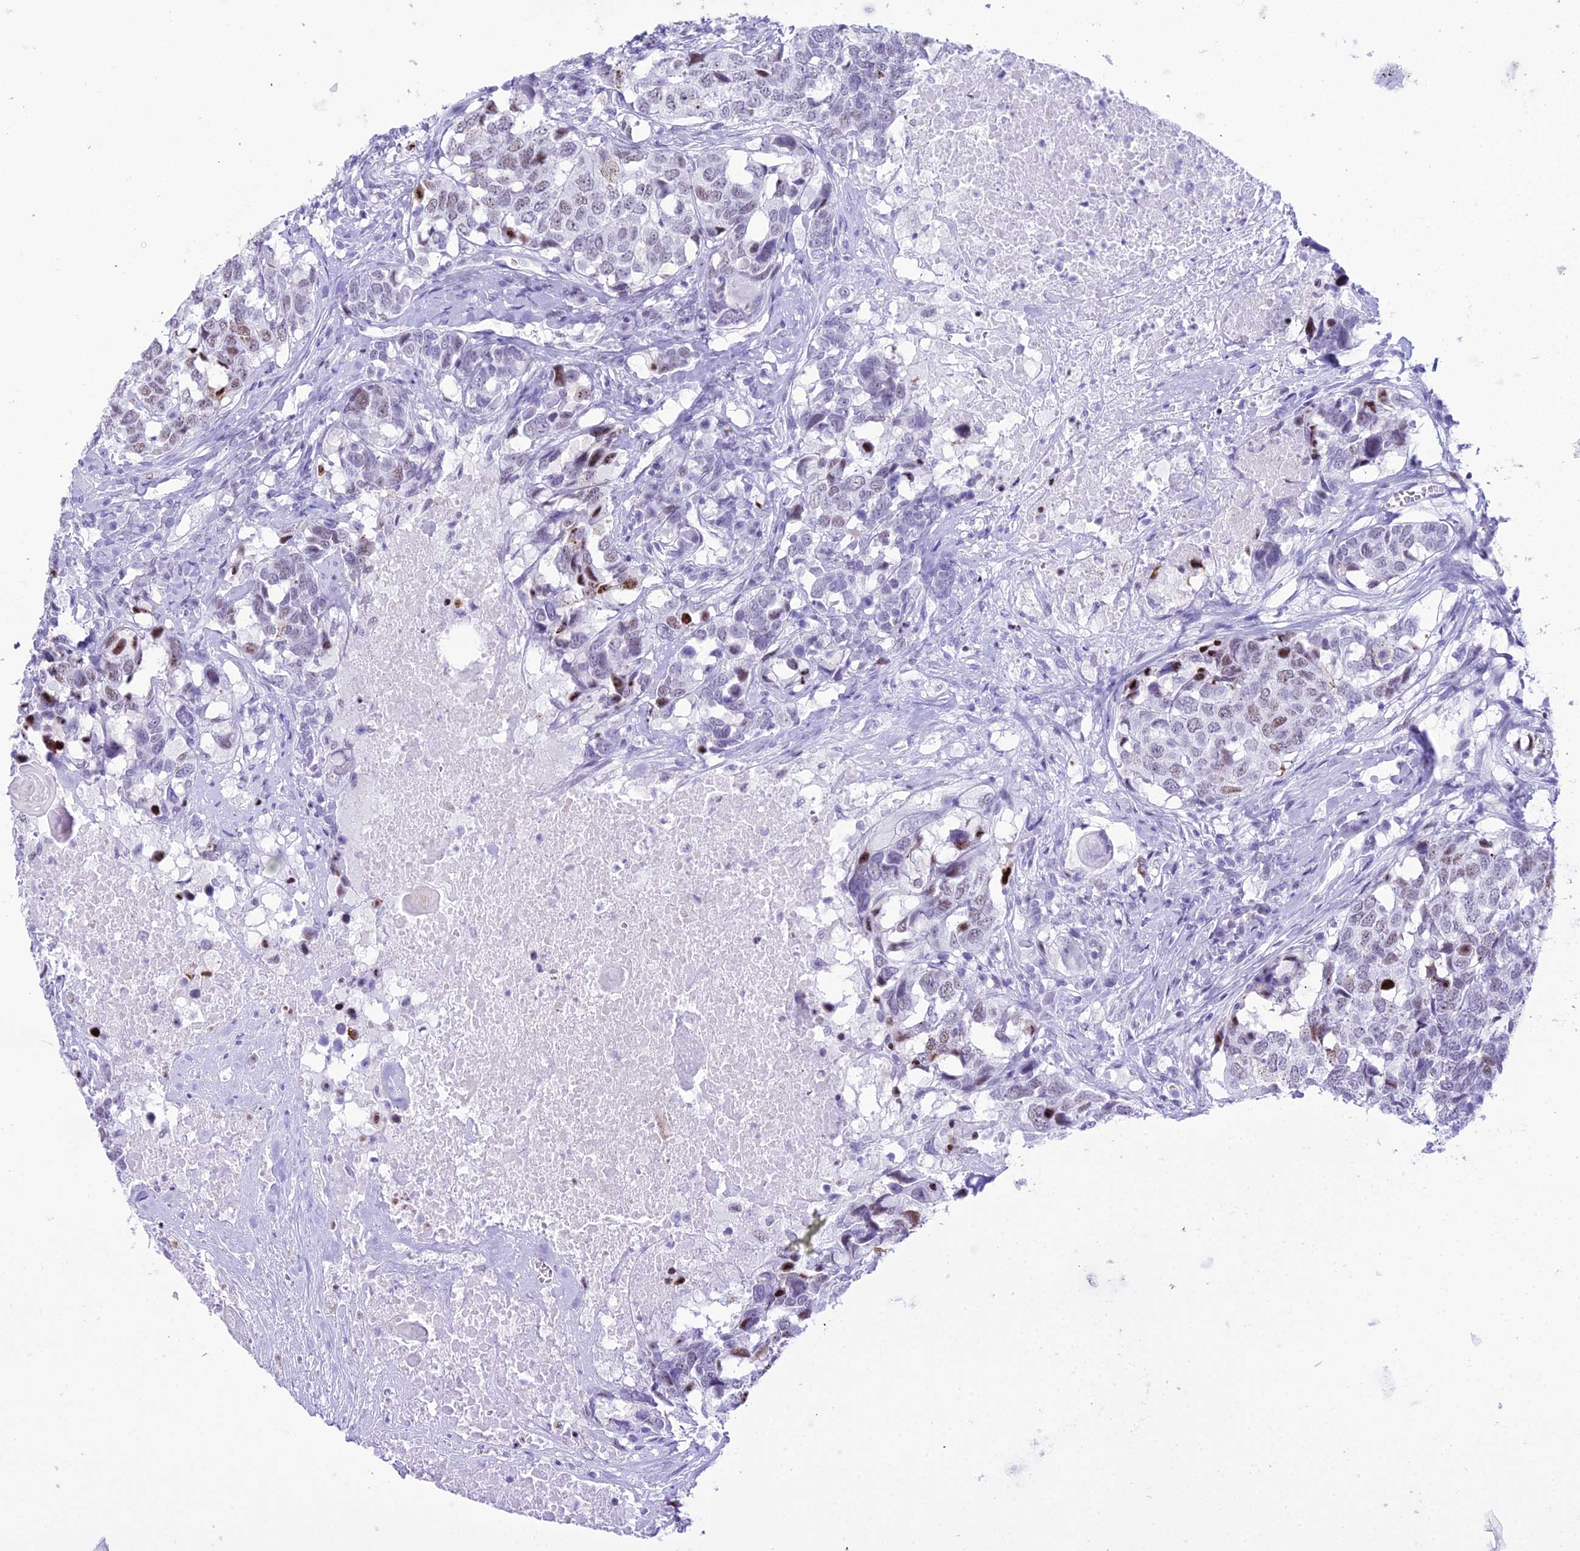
{"staining": {"intensity": "weak", "quantity": "<25%", "location": "nuclear"}, "tissue": "head and neck cancer", "cell_type": "Tumor cells", "image_type": "cancer", "snomed": [{"axis": "morphology", "description": "Squamous cell carcinoma, NOS"}, {"axis": "topography", "description": "Head-Neck"}], "caption": "A high-resolution histopathology image shows immunohistochemistry staining of head and neck squamous cell carcinoma, which shows no significant expression in tumor cells.", "gene": "RNPS1", "patient": {"sex": "male", "age": 66}}